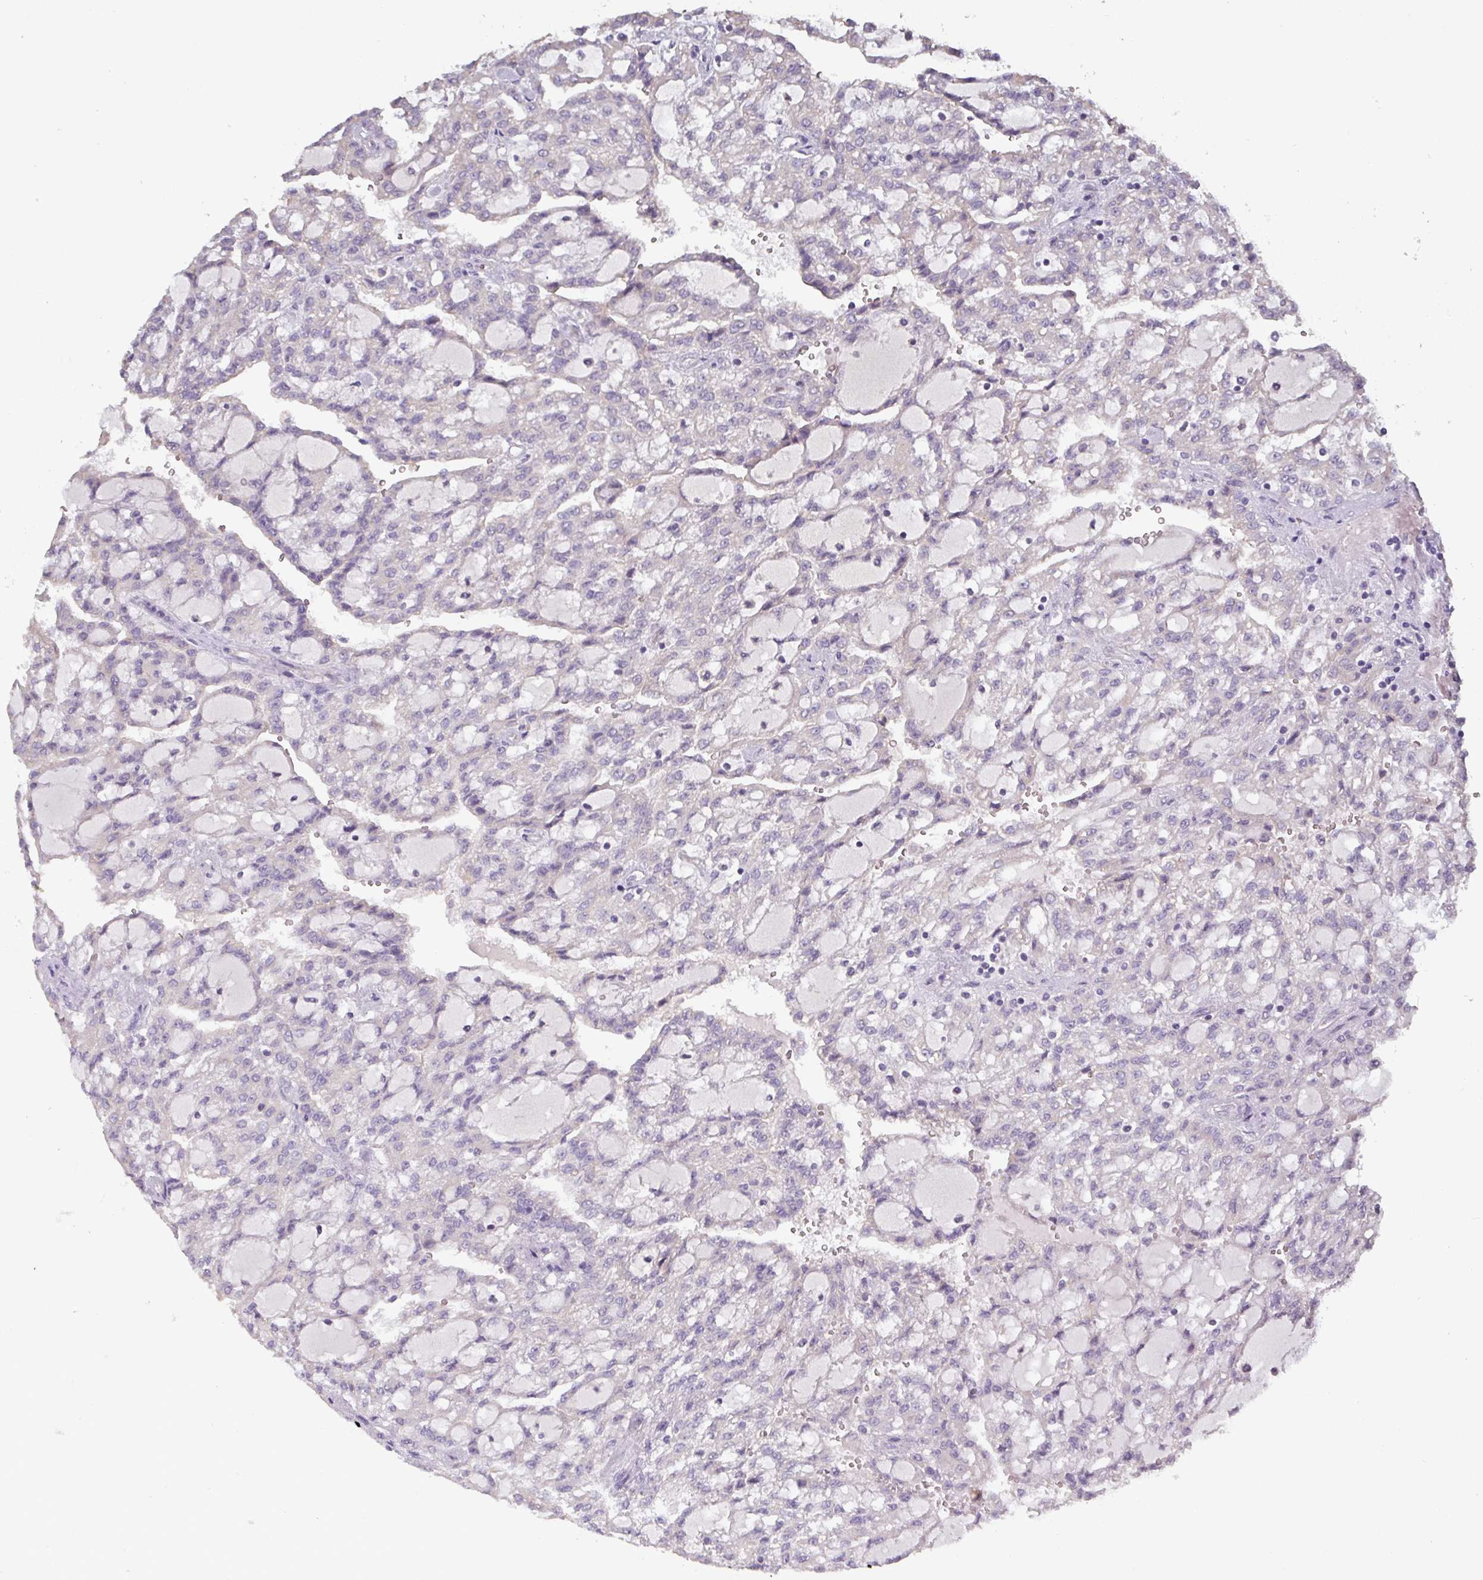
{"staining": {"intensity": "negative", "quantity": "none", "location": "none"}, "tissue": "renal cancer", "cell_type": "Tumor cells", "image_type": "cancer", "snomed": [{"axis": "morphology", "description": "Adenocarcinoma, NOS"}, {"axis": "topography", "description": "Kidney"}], "caption": "The micrograph exhibits no significant positivity in tumor cells of renal cancer.", "gene": "PRAMEF8", "patient": {"sex": "male", "age": 63}}